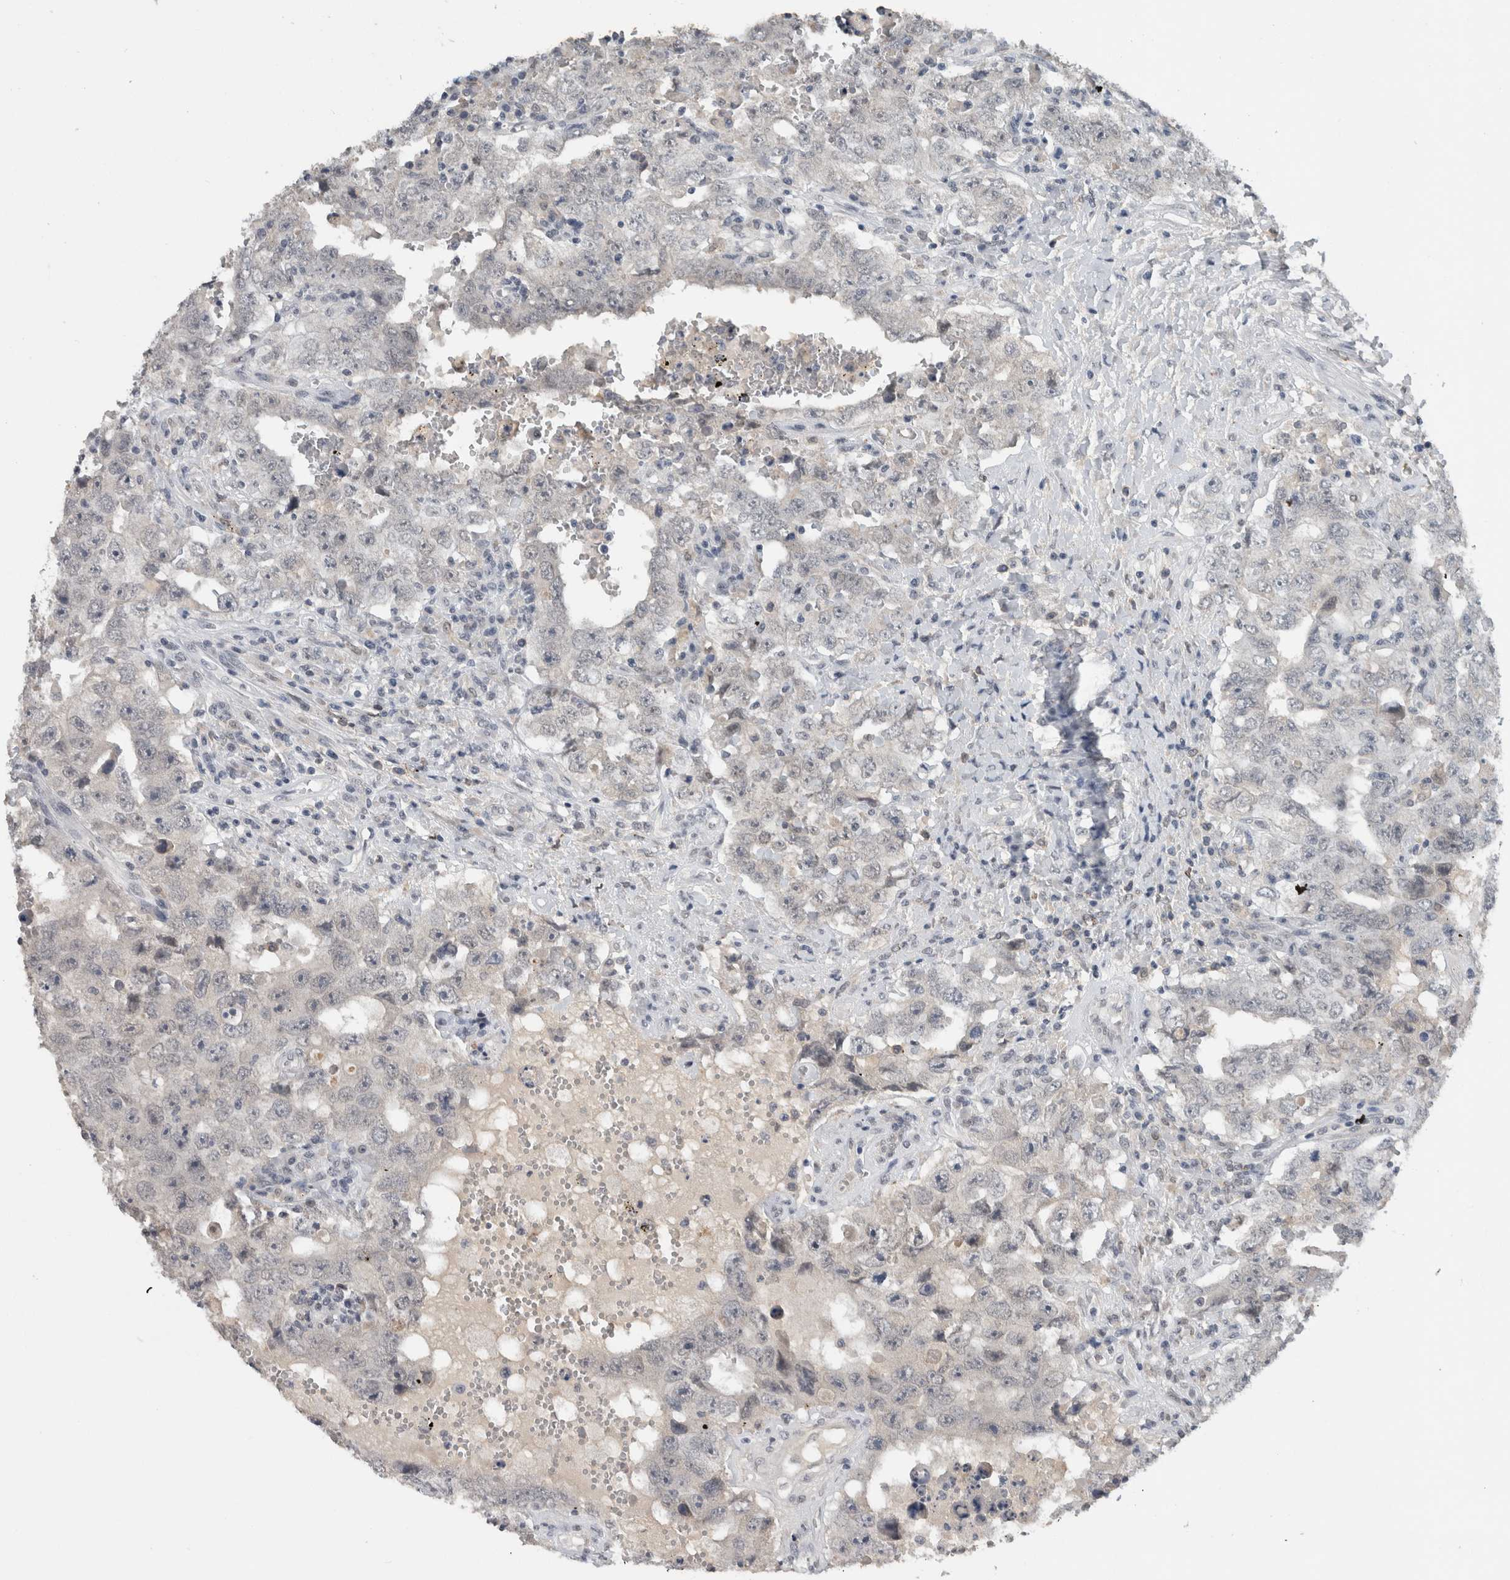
{"staining": {"intensity": "negative", "quantity": "none", "location": "none"}, "tissue": "testis cancer", "cell_type": "Tumor cells", "image_type": "cancer", "snomed": [{"axis": "morphology", "description": "Carcinoma, Embryonal, NOS"}, {"axis": "topography", "description": "Testis"}], "caption": "DAB (3,3'-diaminobenzidine) immunohistochemical staining of human embryonal carcinoma (testis) shows no significant positivity in tumor cells.", "gene": "PRXL2A", "patient": {"sex": "male", "age": 26}}